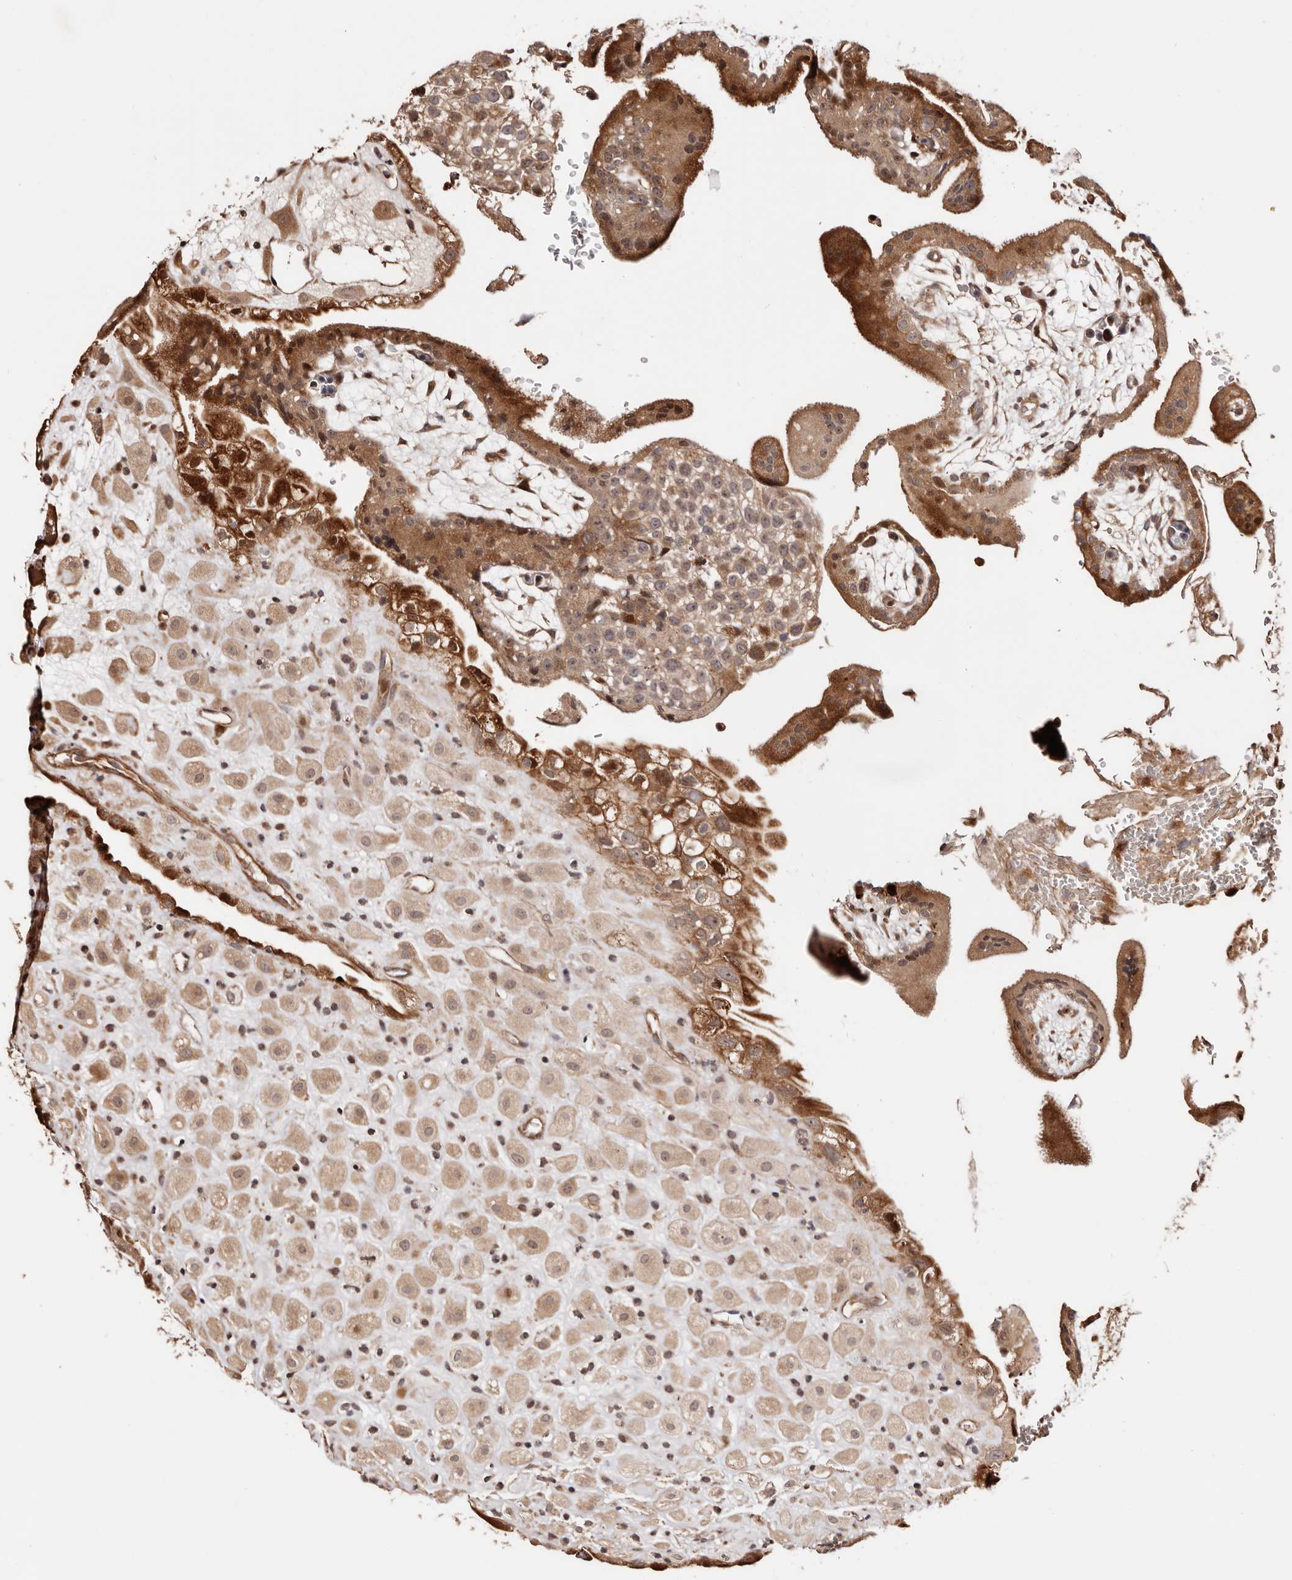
{"staining": {"intensity": "weak", "quantity": ">75%", "location": "cytoplasmic/membranous,nuclear"}, "tissue": "placenta", "cell_type": "Decidual cells", "image_type": "normal", "snomed": [{"axis": "morphology", "description": "Normal tissue, NOS"}, {"axis": "topography", "description": "Placenta"}], "caption": "High-magnification brightfield microscopy of unremarkable placenta stained with DAB (3,3'-diaminobenzidine) (brown) and counterstained with hematoxylin (blue). decidual cells exhibit weak cytoplasmic/membranous,nuclear positivity is appreciated in approximately>75% of cells. The staining was performed using DAB (3,3'-diaminobenzidine), with brown indicating positive protein expression. Nuclei are stained blue with hematoxylin.", "gene": "PTPN22", "patient": {"sex": "female", "age": 35}}